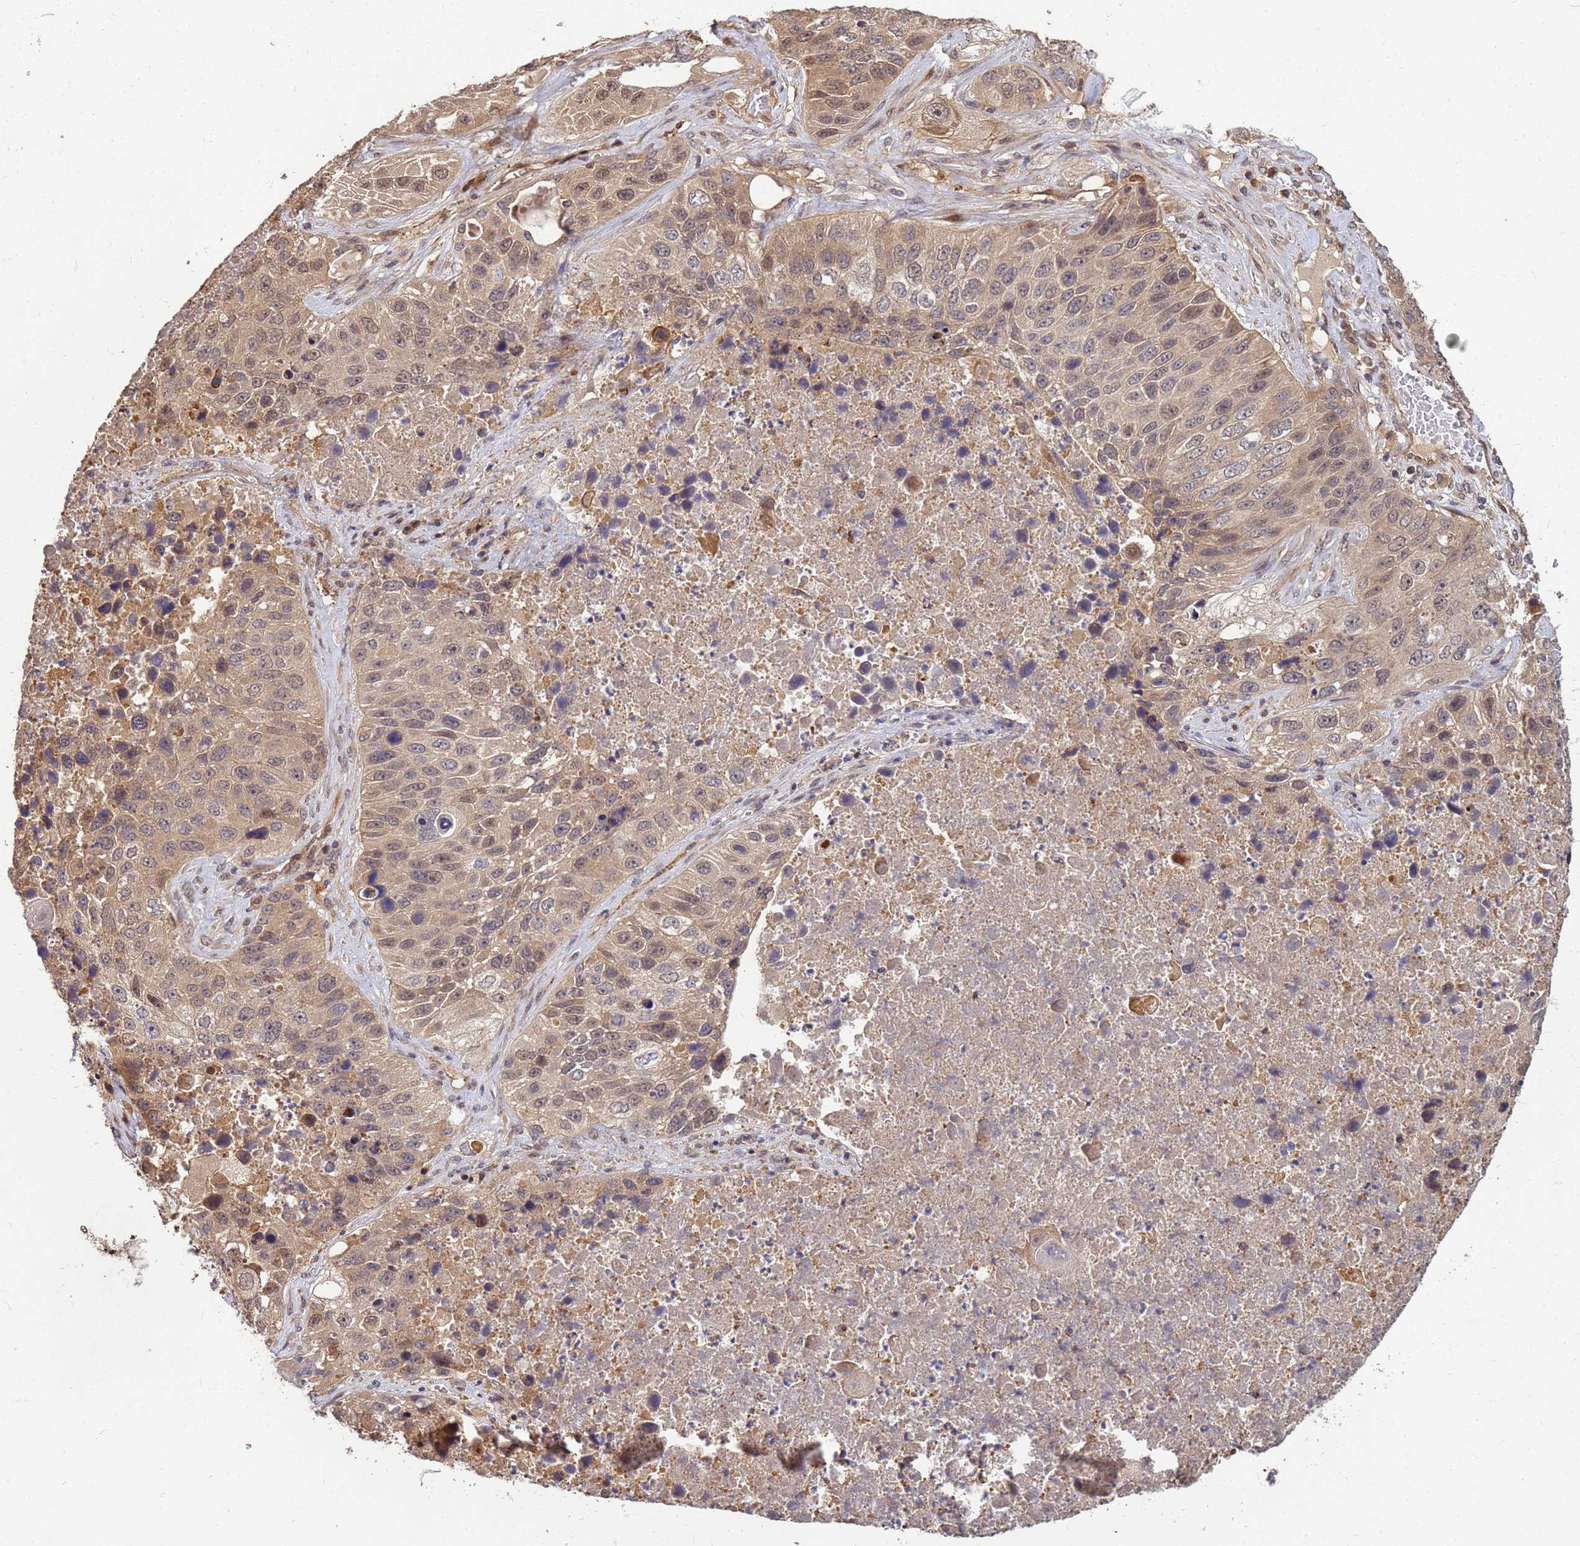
{"staining": {"intensity": "weak", "quantity": ">75%", "location": "cytoplasmic/membranous,nuclear"}, "tissue": "lung cancer", "cell_type": "Tumor cells", "image_type": "cancer", "snomed": [{"axis": "morphology", "description": "Squamous cell carcinoma, NOS"}, {"axis": "topography", "description": "Lung"}], "caption": "Immunohistochemical staining of lung squamous cell carcinoma exhibits low levels of weak cytoplasmic/membranous and nuclear expression in about >75% of tumor cells.", "gene": "DUS4L", "patient": {"sex": "male", "age": 61}}